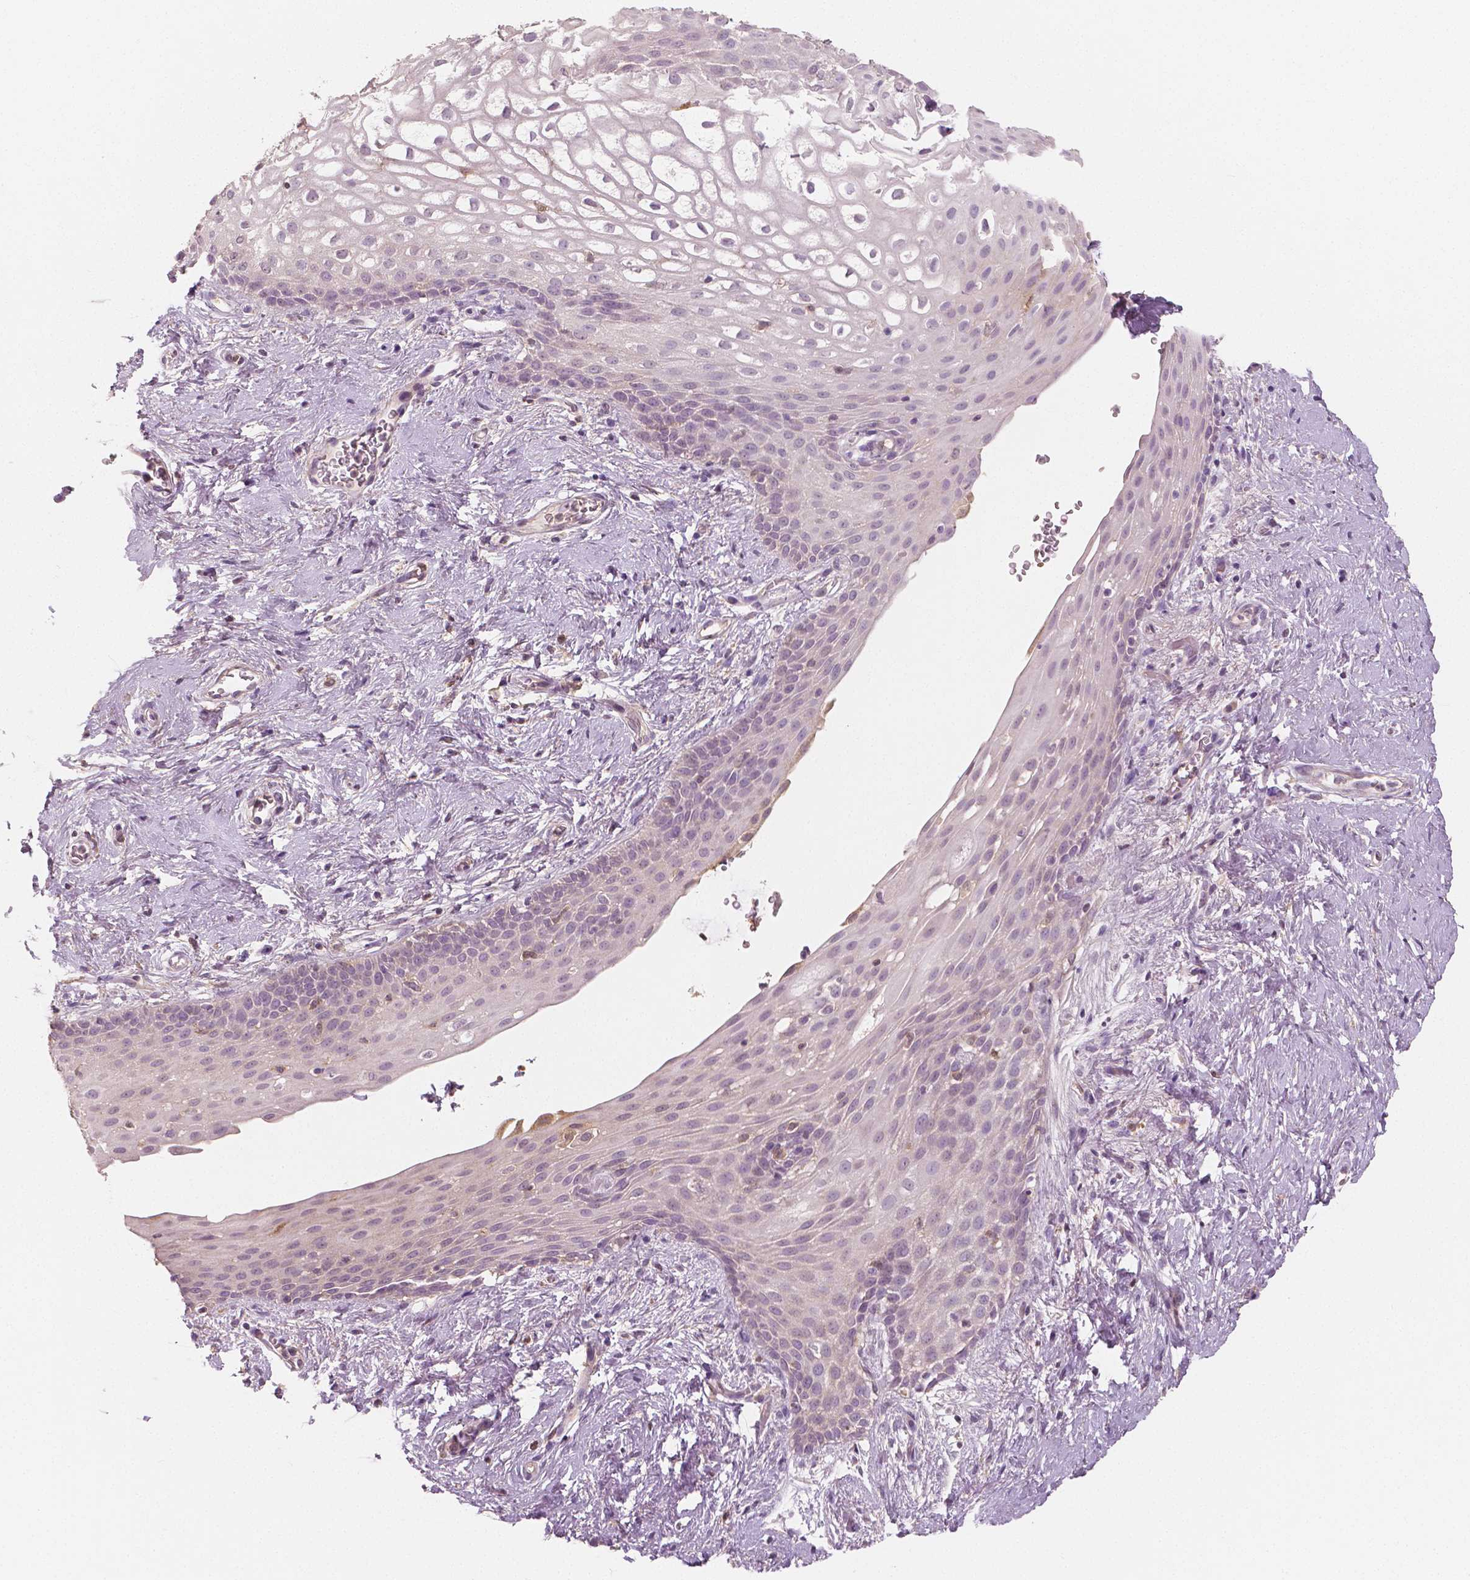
{"staining": {"intensity": "moderate", "quantity": "25%-75%", "location": "cytoplasmic/membranous"}, "tissue": "skin", "cell_type": "Epidermal cells", "image_type": "normal", "snomed": [{"axis": "morphology", "description": "Normal tissue, NOS"}, {"axis": "topography", "description": "Anal"}], "caption": "IHC histopathology image of normal skin: skin stained using IHC reveals medium levels of moderate protein expression localized specifically in the cytoplasmic/membranous of epidermal cells, appearing as a cytoplasmic/membranous brown color.", "gene": "APOA4", "patient": {"sex": "female", "age": 46}}